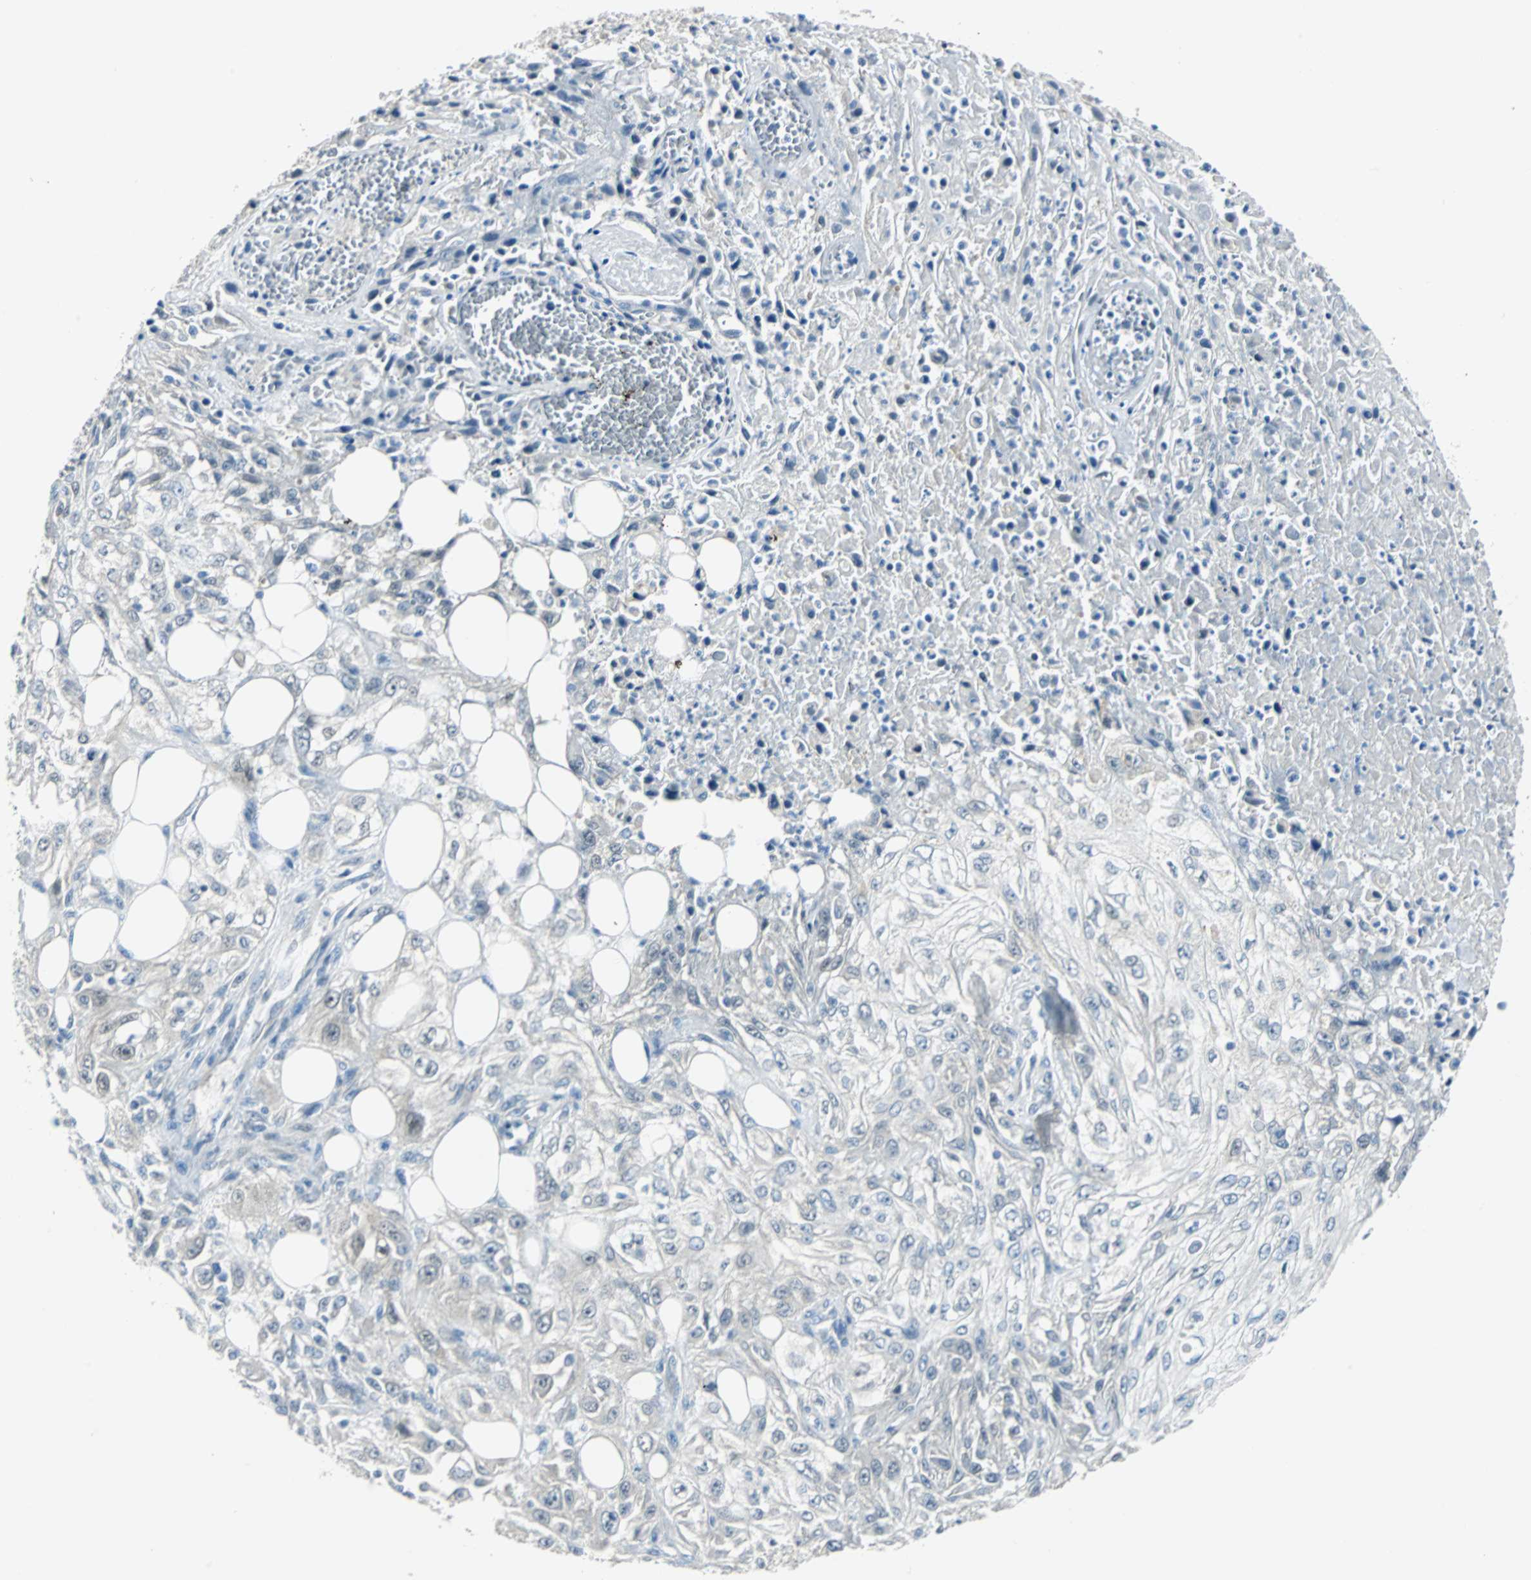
{"staining": {"intensity": "negative", "quantity": "none", "location": "none"}, "tissue": "skin cancer", "cell_type": "Tumor cells", "image_type": "cancer", "snomed": [{"axis": "morphology", "description": "Squamous cell carcinoma, NOS"}, {"axis": "topography", "description": "Skin"}], "caption": "A histopathology image of squamous cell carcinoma (skin) stained for a protein exhibits no brown staining in tumor cells.", "gene": "FHL2", "patient": {"sex": "male", "age": 75}}